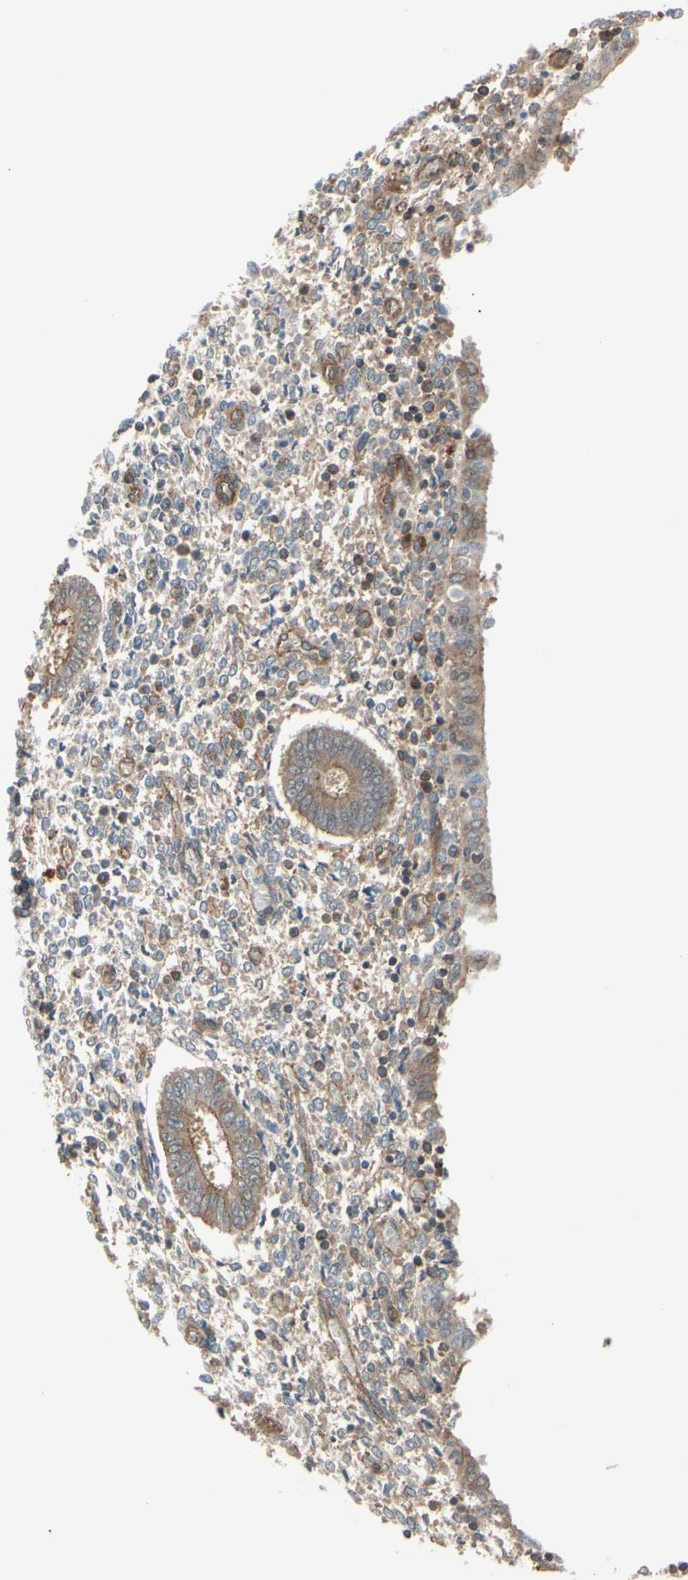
{"staining": {"intensity": "moderate", "quantity": "25%-75%", "location": "cytoplasmic/membranous"}, "tissue": "endometrium", "cell_type": "Cells in endometrial stroma", "image_type": "normal", "snomed": [{"axis": "morphology", "description": "Normal tissue, NOS"}, {"axis": "topography", "description": "Endometrium"}], "caption": "Brown immunohistochemical staining in normal human endometrium exhibits moderate cytoplasmic/membranous staining in about 25%-75% of cells in endometrial stroma. Immunohistochemistry (ihc) stains the protein in brown and the nuclei are stained blue.", "gene": "EPS15", "patient": {"sex": "female", "age": 35}}